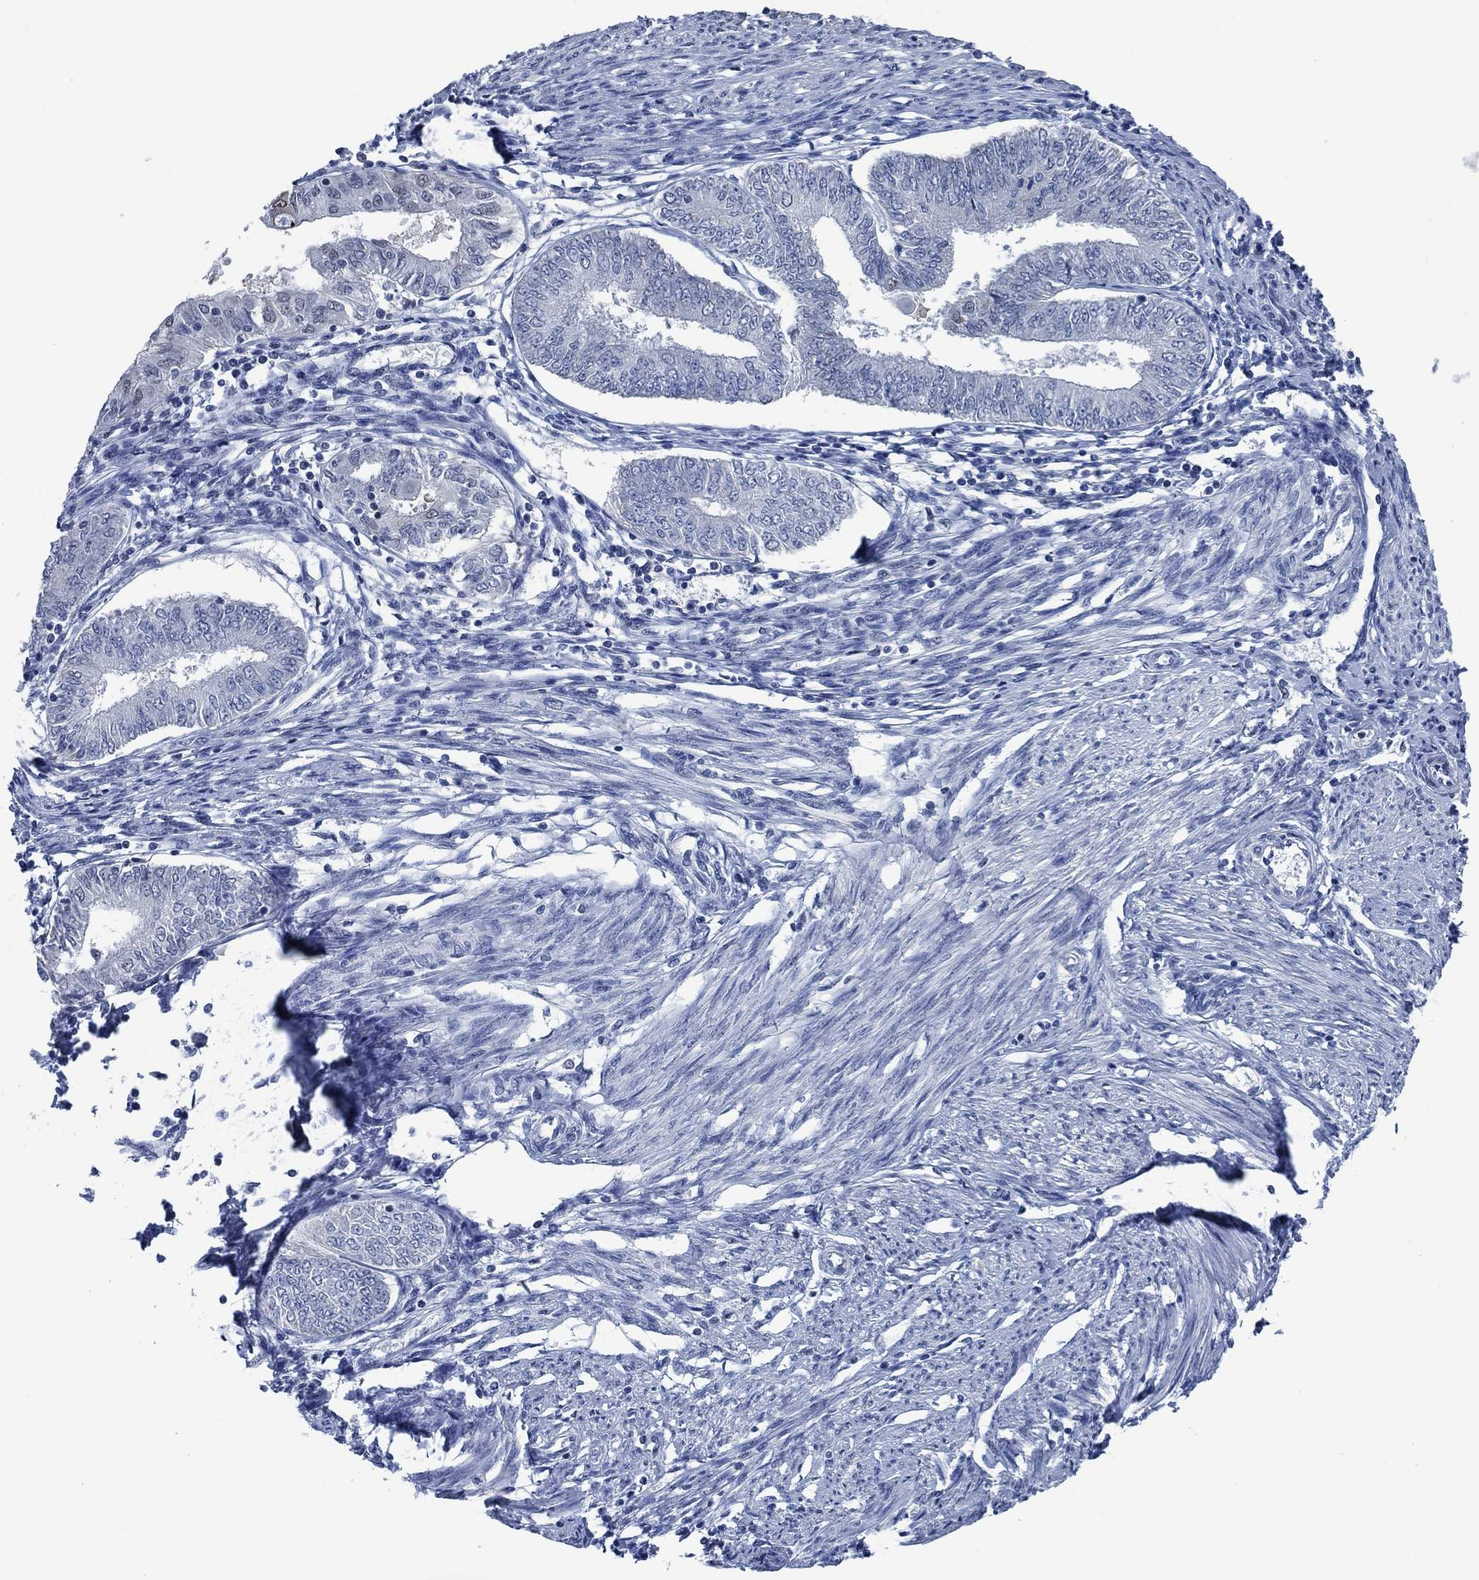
{"staining": {"intensity": "negative", "quantity": "none", "location": "none"}, "tissue": "endometrial cancer", "cell_type": "Tumor cells", "image_type": "cancer", "snomed": [{"axis": "morphology", "description": "Adenocarcinoma, NOS"}, {"axis": "topography", "description": "Endometrium"}], "caption": "Human endometrial cancer (adenocarcinoma) stained for a protein using immunohistochemistry (IHC) shows no positivity in tumor cells.", "gene": "OBSCN", "patient": {"sex": "female", "age": 68}}